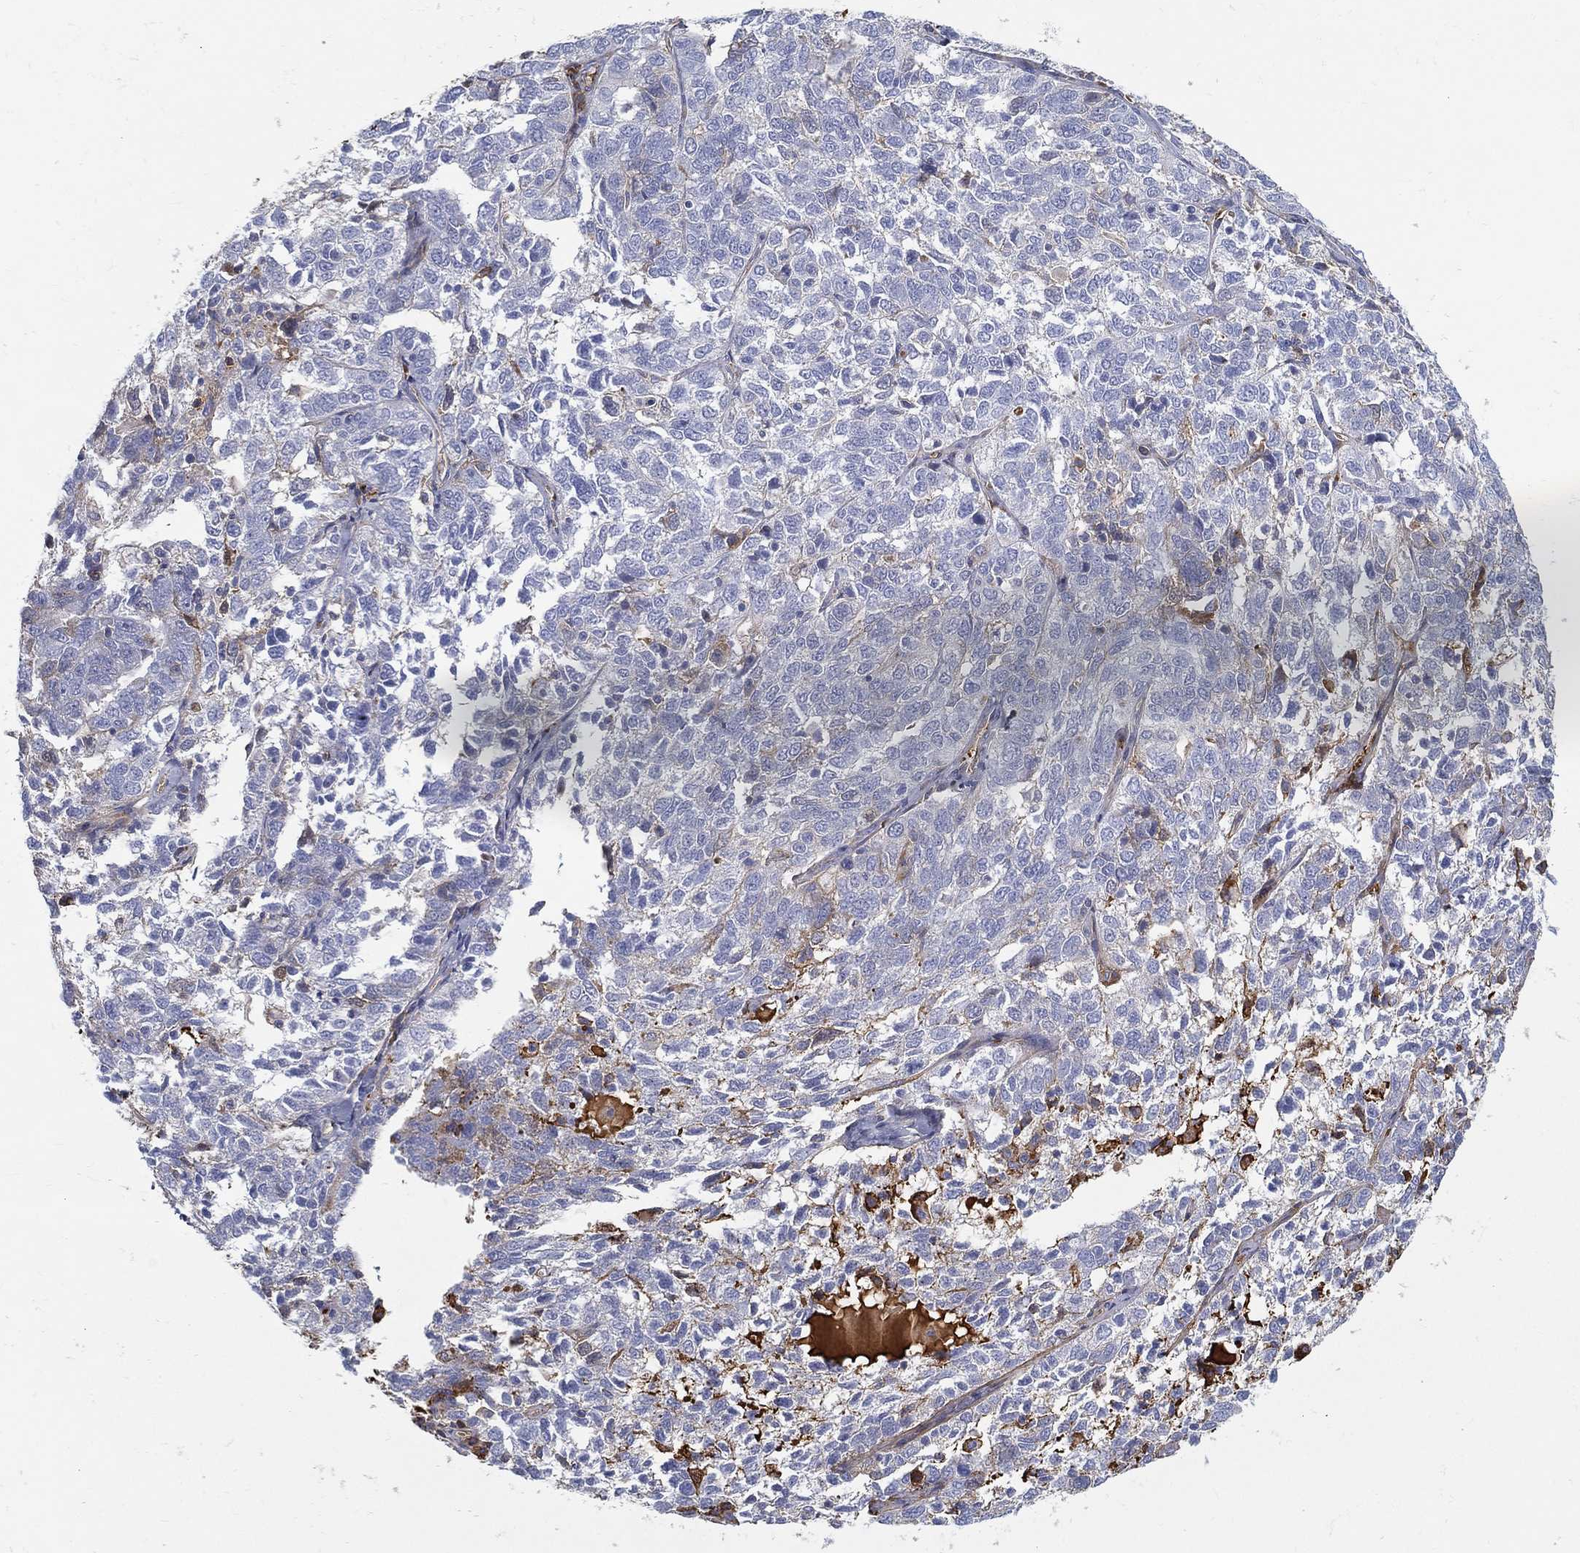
{"staining": {"intensity": "moderate", "quantity": "<25%", "location": "cytoplasmic/membranous"}, "tissue": "ovarian cancer", "cell_type": "Tumor cells", "image_type": "cancer", "snomed": [{"axis": "morphology", "description": "Cystadenocarcinoma, serous, NOS"}, {"axis": "topography", "description": "Ovary"}], "caption": "Protein expression by IHC shows moderate cytoplasmic/membranous staining in about <25% of tumor cells in ovarian cancer (serous cystadenocarcinoma).", "gene": "IFNB1", "patient": {"sex": "female", "age": 71}}